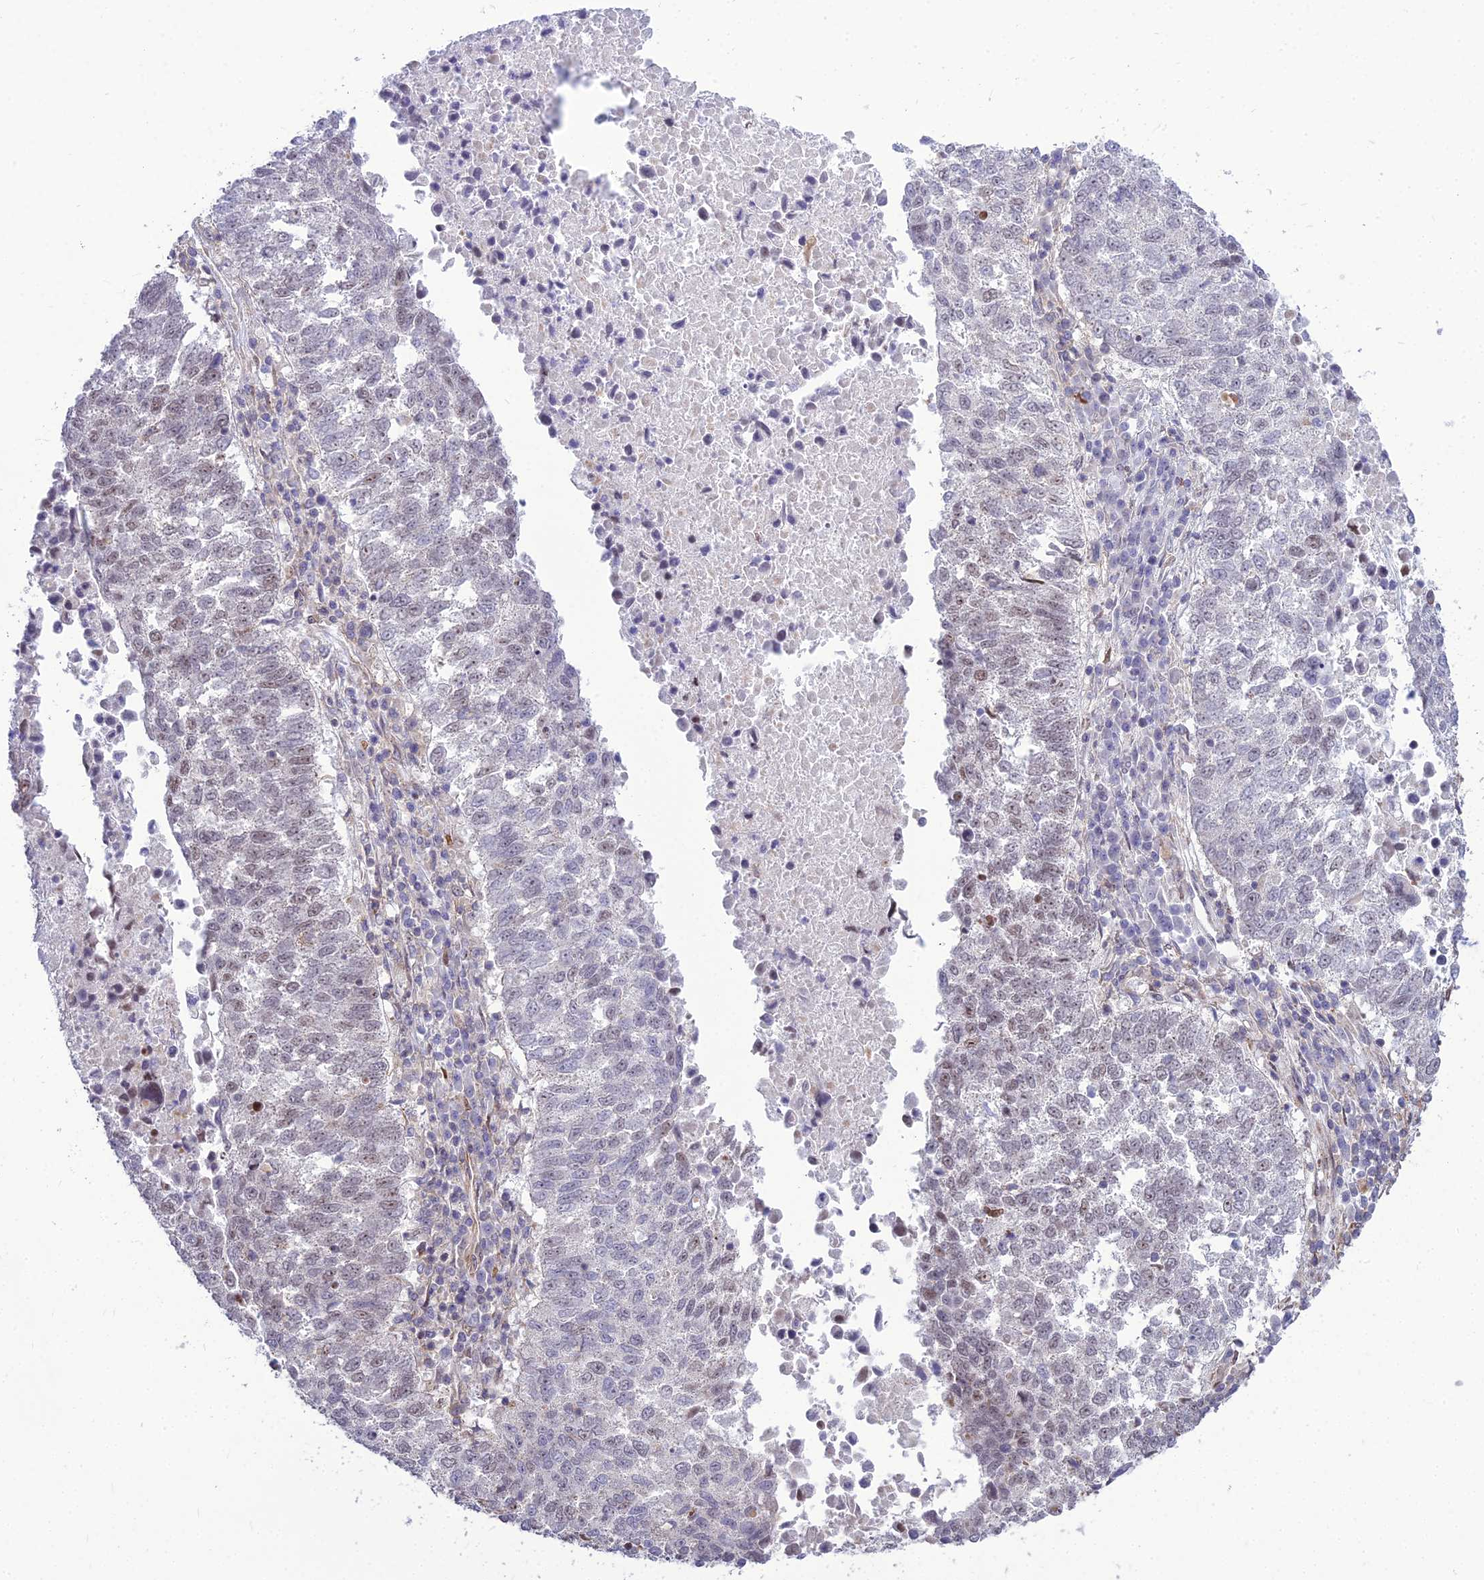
{"staining": {"intensity": "weak", "quantity": "25%-75%", "location": "nuclear"}, "tissue": "lung cancer", "cell_type": "Tumor cells", "image_type": "cancer", "snomed": [{"axis": "morphology", "description": "Squamous cell carcinoma, NOS"}, {"axis": "topography", "description": "Lung"}], "caption": "IHC micrograph of human lung squamous cell carcinoma stained for a protein (brown), which exhibits low levels of weak nuclear staining in about 25%-75% of tumor cells.", "gene": "TSPYL2", "patient": {"sex": "male", "age": 73}}